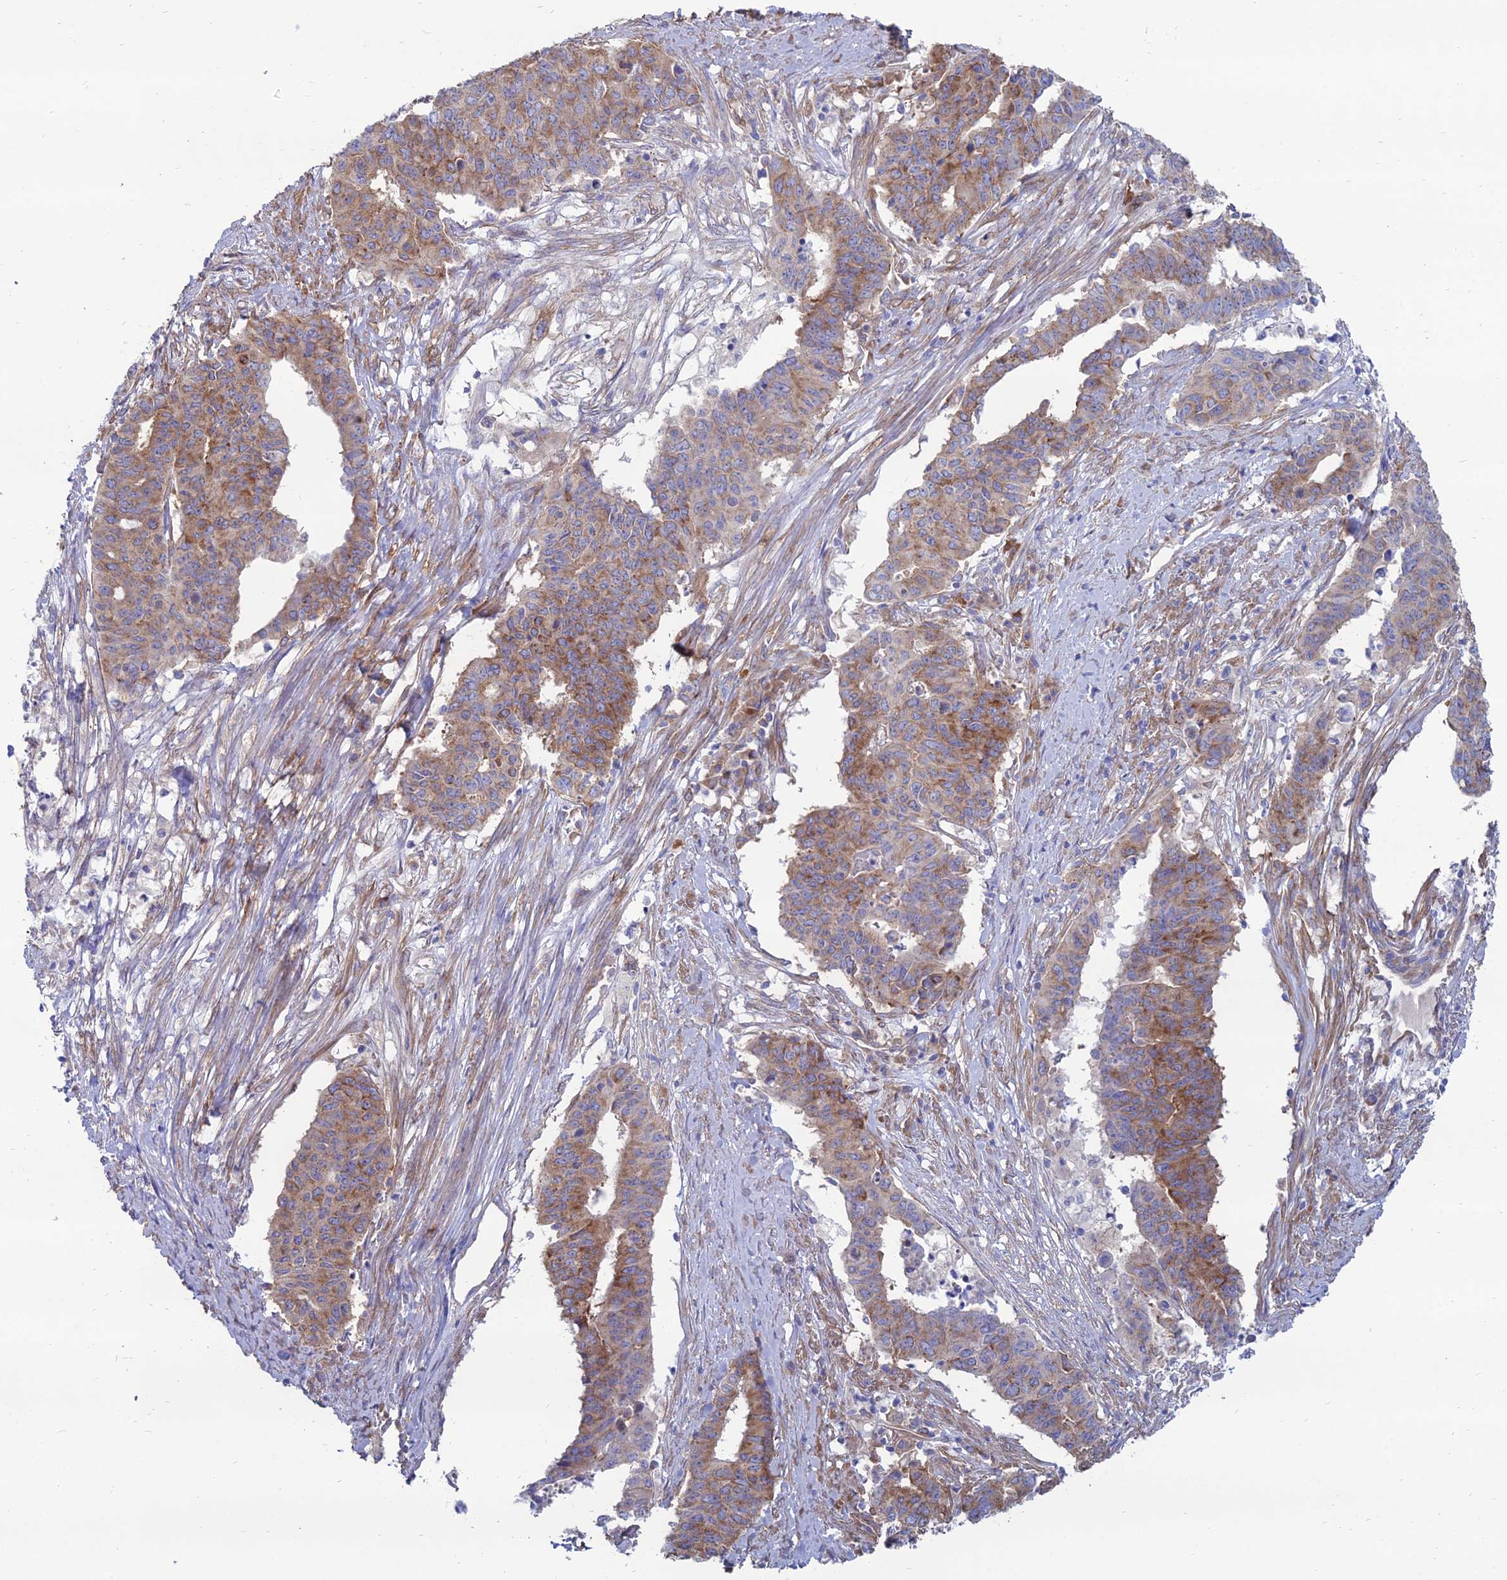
{"staining": {"intensity": "moderate", "quantity": ">75%", "location": "cytoplasmic/membranous"}, "tissue": "endometrial cancer", "cell_type": "Tumor cells", "image_type": "cancer", "snomed": [{"axis": "morphology", "description": "Adenocarcinoma, NOS"}, {"axis": "topography", "description": "Endometrium"}], "caption": "Approximately >75% of tumor cells in endometrial adenocarcinoma demonstrate moderate cytoplasmic/membranous protein staining as visualized by brown immunohistochemical staining.", "gene": "TXLNA", "patient": {"sex": "female", "age": 59}}